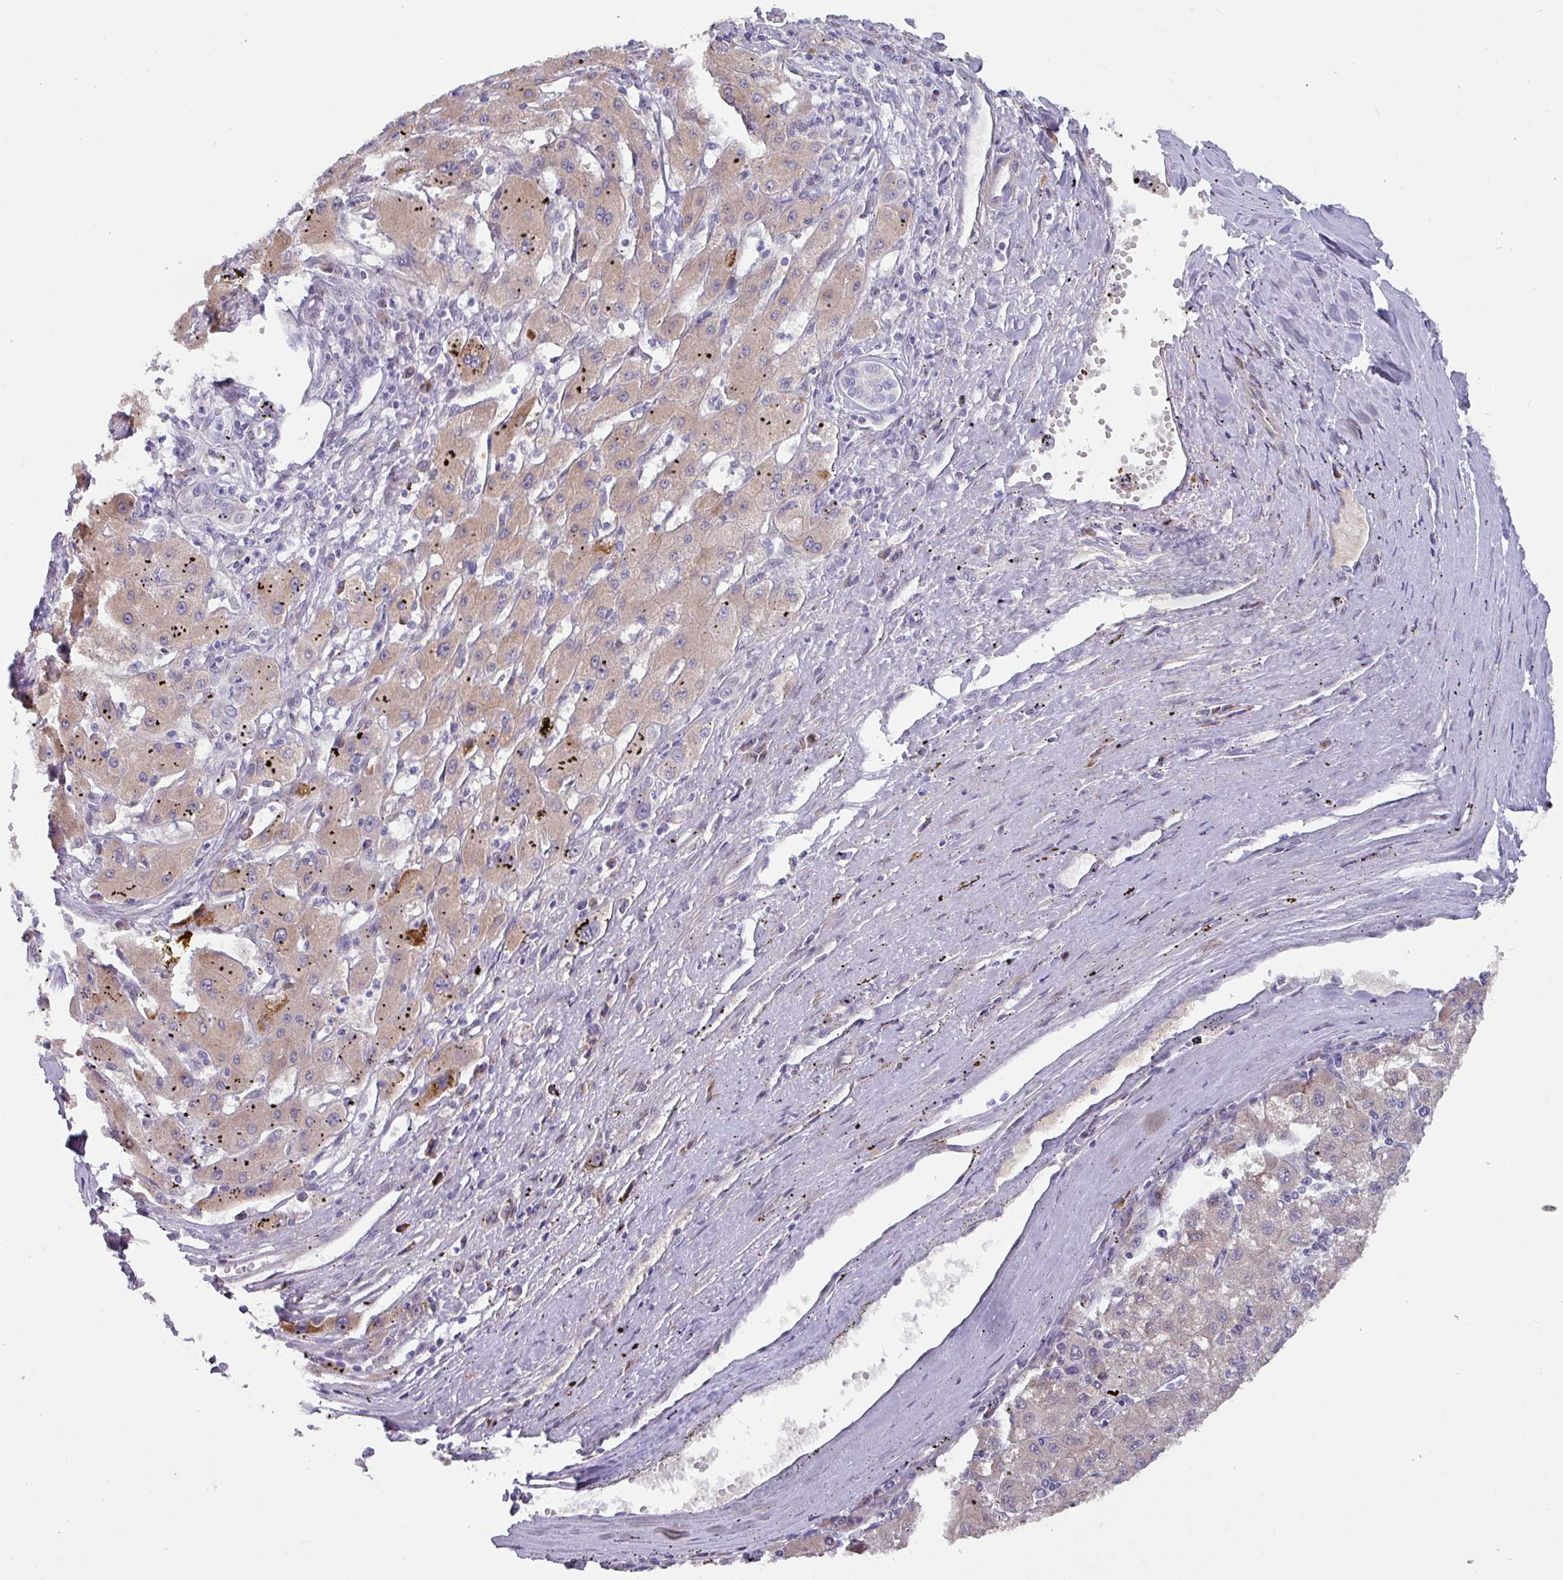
{"staining": {"intensity": "weak", "quantity": "<25%", "location": "cytoplasmic/membranous"}, "tissue": "liver cancer", "cell_type": "Tumor cells", "image_type": "cancer", "snomed": [{"axis": "morphology", "description": "Carcinoma, Hepatocellular, NOS"}, {"axis": "topography", "description": "Liver"}], "caption": "DAB (3,3'-diaminobenzidine) immunohistochemical staining of human liver cancer displays no significant staining in tumor cells. (Brightfield microscopy of DAB immunohistochemistry at high magnification).", "gene": "KLHL3", "patient": {"sex": "male", "age": 72}}